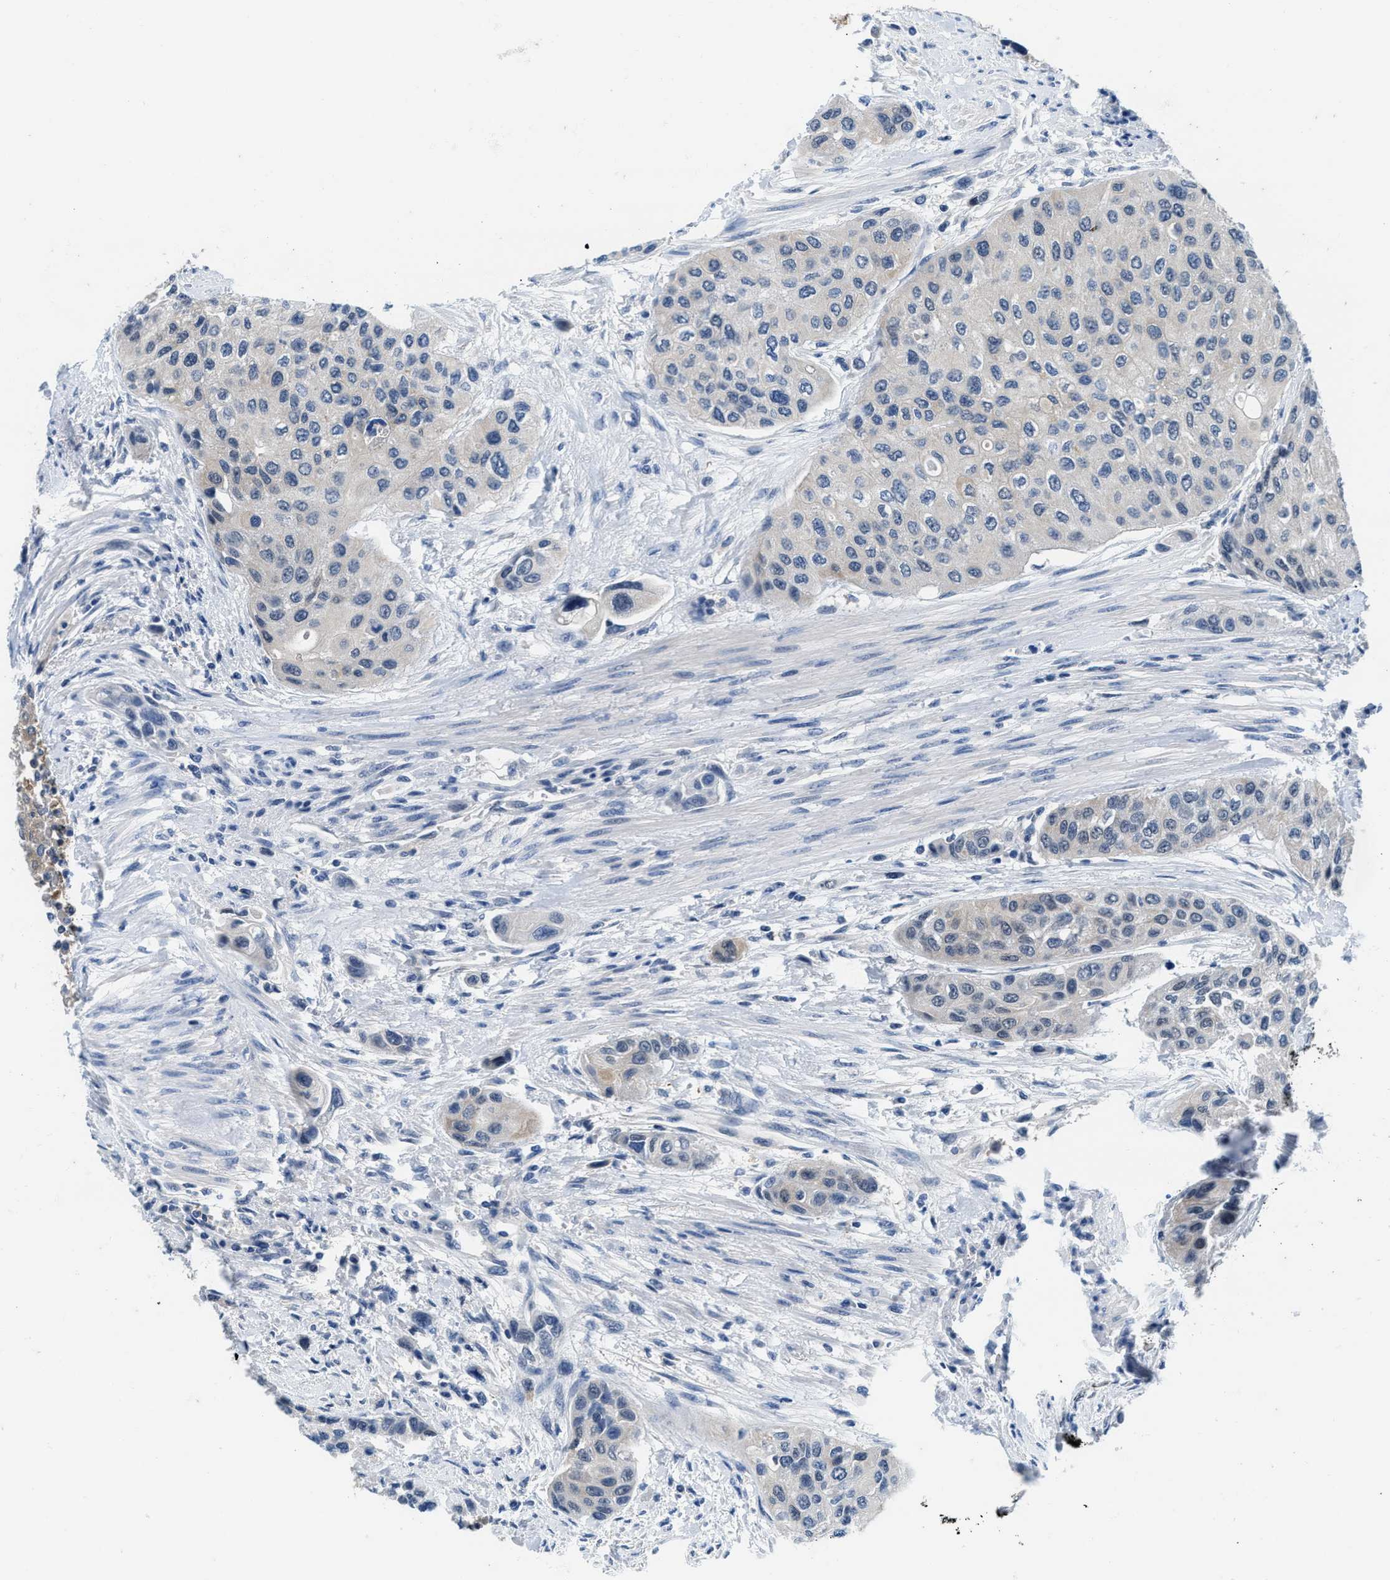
{"staining": {"intensity": "negative", "quantity": "none", "location": "none"}, "tissue": "urothelial cancer", "cell_type": "Tumor cells", "image_type": "cancer", "snomed": [{"axis": "morphology", "description": "Urothelial carcinoma, High grade"}, {"axis": "topography", "description": "Urinary bladder"}], "caption": "An IHC image of high-grade urothelial carcinoma is shown. There is no staining in tumor cells of high-grade urothelial carcinoma.", "gene": "NUDT5", "patient": {"sex": "female", "age": 56}}